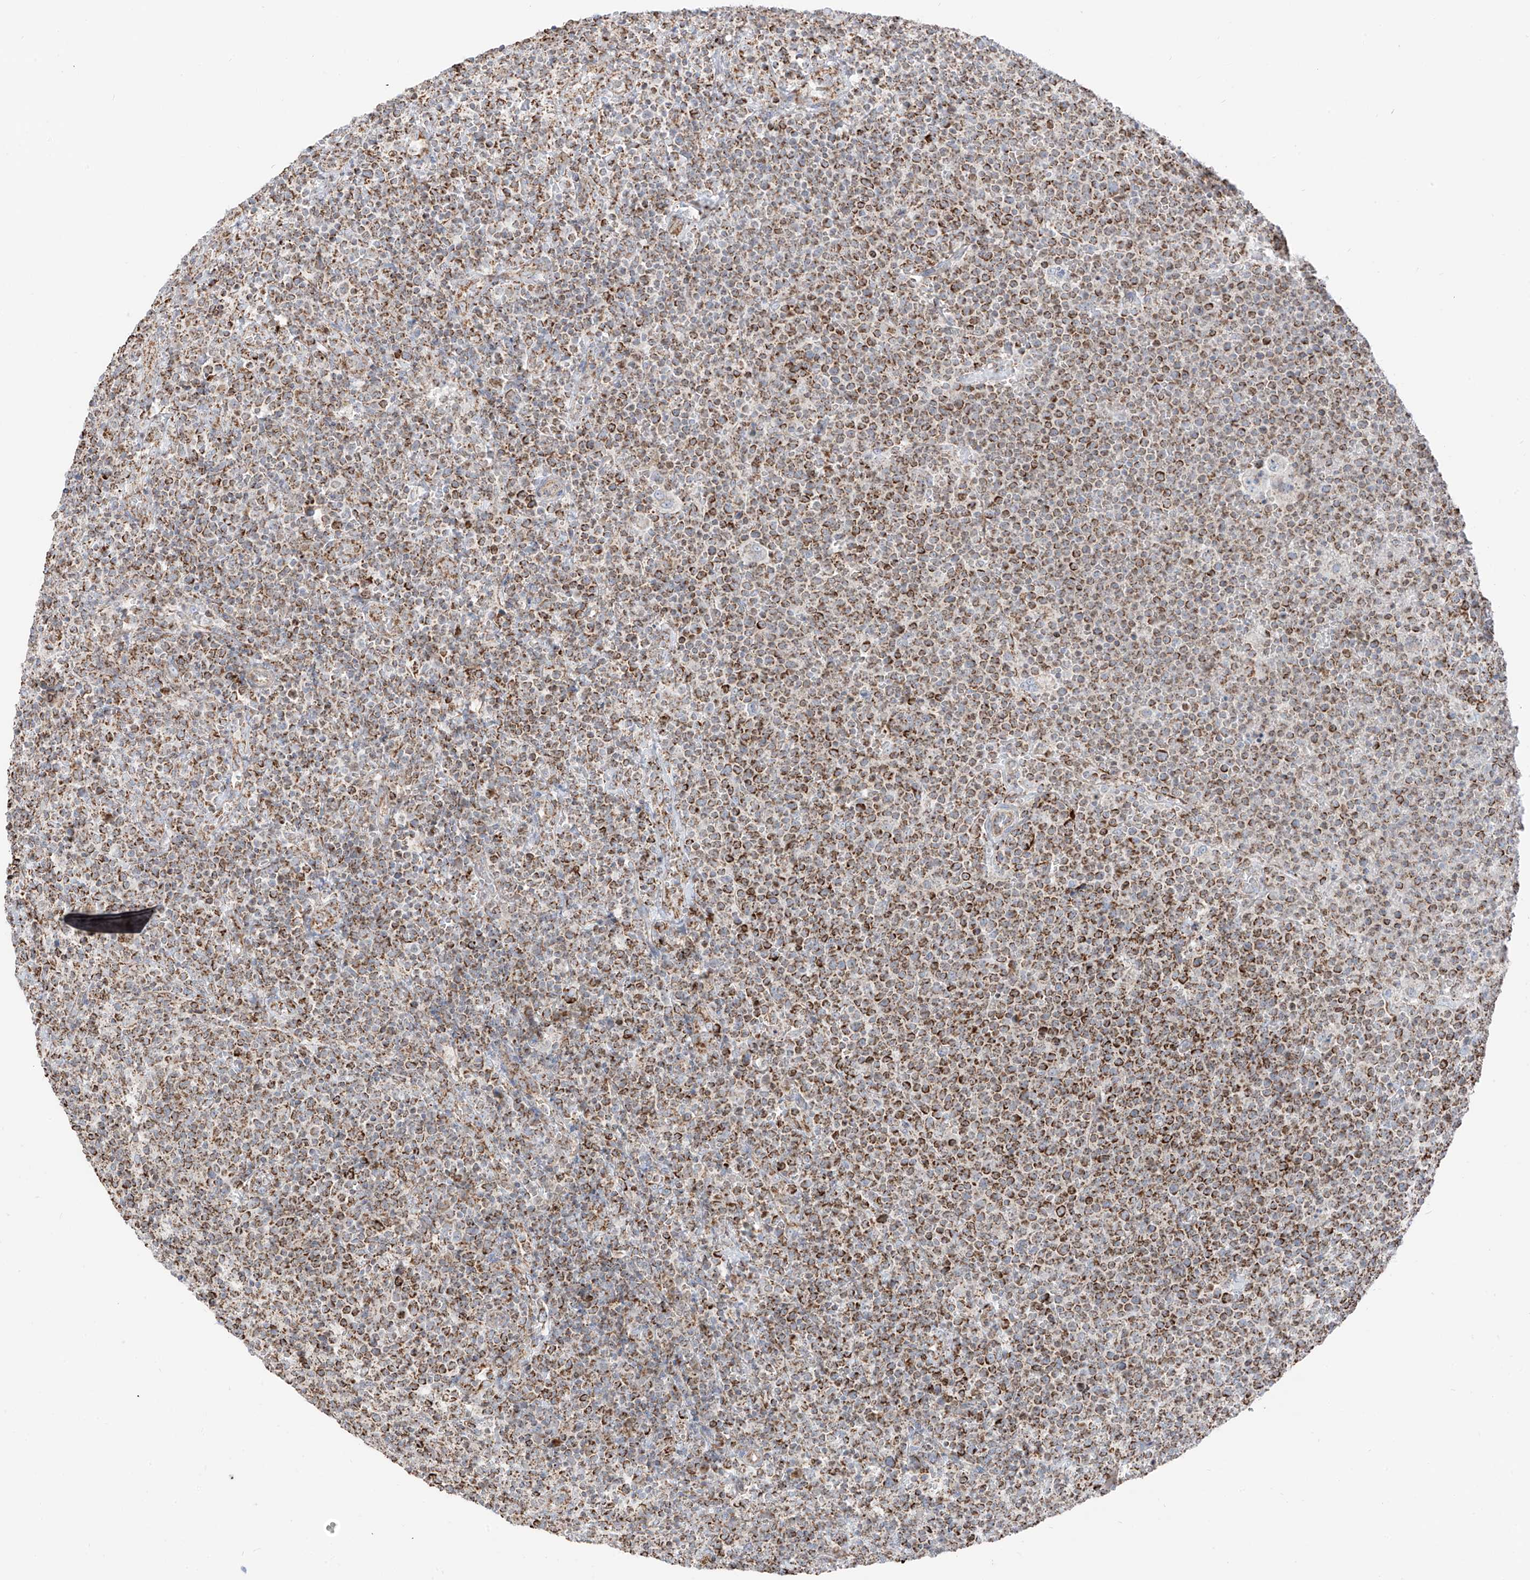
{"staining": {"intensity": "strong", "quantity": ">75%", "location": "cytoplasmic/membranous"}, "tissue": "lymphoma", "cell_type": "Tumor cells", "image_type": "cancer", "snomed": [{"axis": "morphology", "description": "Malignant lymphoma, non-Hodgkin's type, High grade"}, {"axis": "topography", "description": "Lymph node"}], "caption": "Brown immunohistochemical staining in malignant lymphoma, non-Hodgkin's type (high-grade) demonstrates strong cytoplasmic/membranous expression in approximately >75% of tumor cells. Using DAB (brown) and hematoxylin (blue) stains, captured at high magnification using brightfield microscopy.", "gene": "ETHE1", "patient": {"sex": "male", "age": 61}}